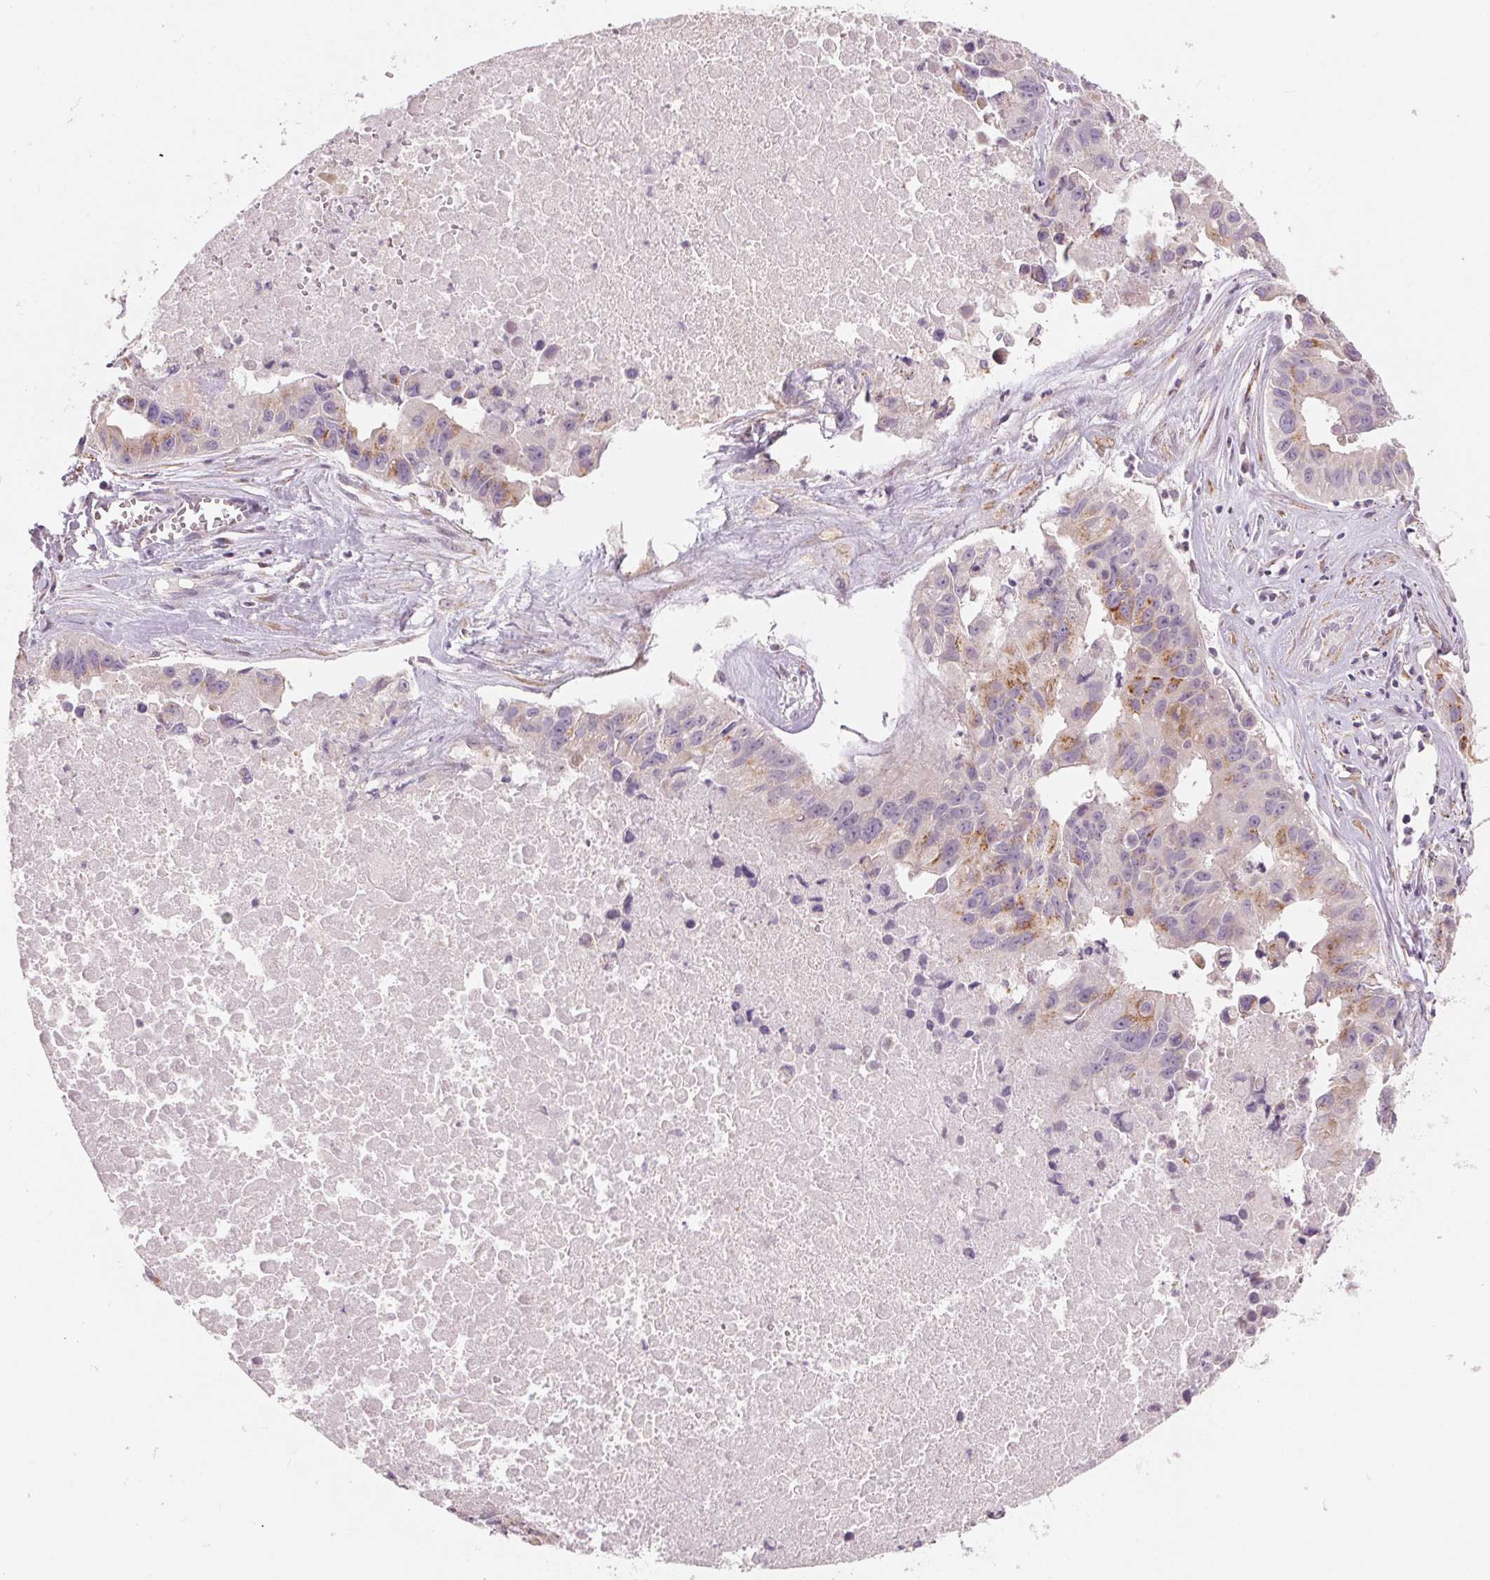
{"staining": {"intensity": "weak", "quantity": "25%-75%", "location": "cytoplasmic/membranous"}, "tissue": "lung cancer", "cell_type": "Tumor cells", "image_type": "cancer", "snomed": [{"axis": "morphology", "description": "Adenocarcinoma, NOS"}, {"axis": "topography", "description": "Lymph node"}, {"axis": "topography", "description": "Lung"}], "caption": "This is a histology image of immunohistochemistry staining of lung cancer (adenocarcinoma), which shows weak expression in the cytoplasmic/membranous of tumor cells.", "gene": "DRAM2", "patient": {"sex": "male", "age": 64}}